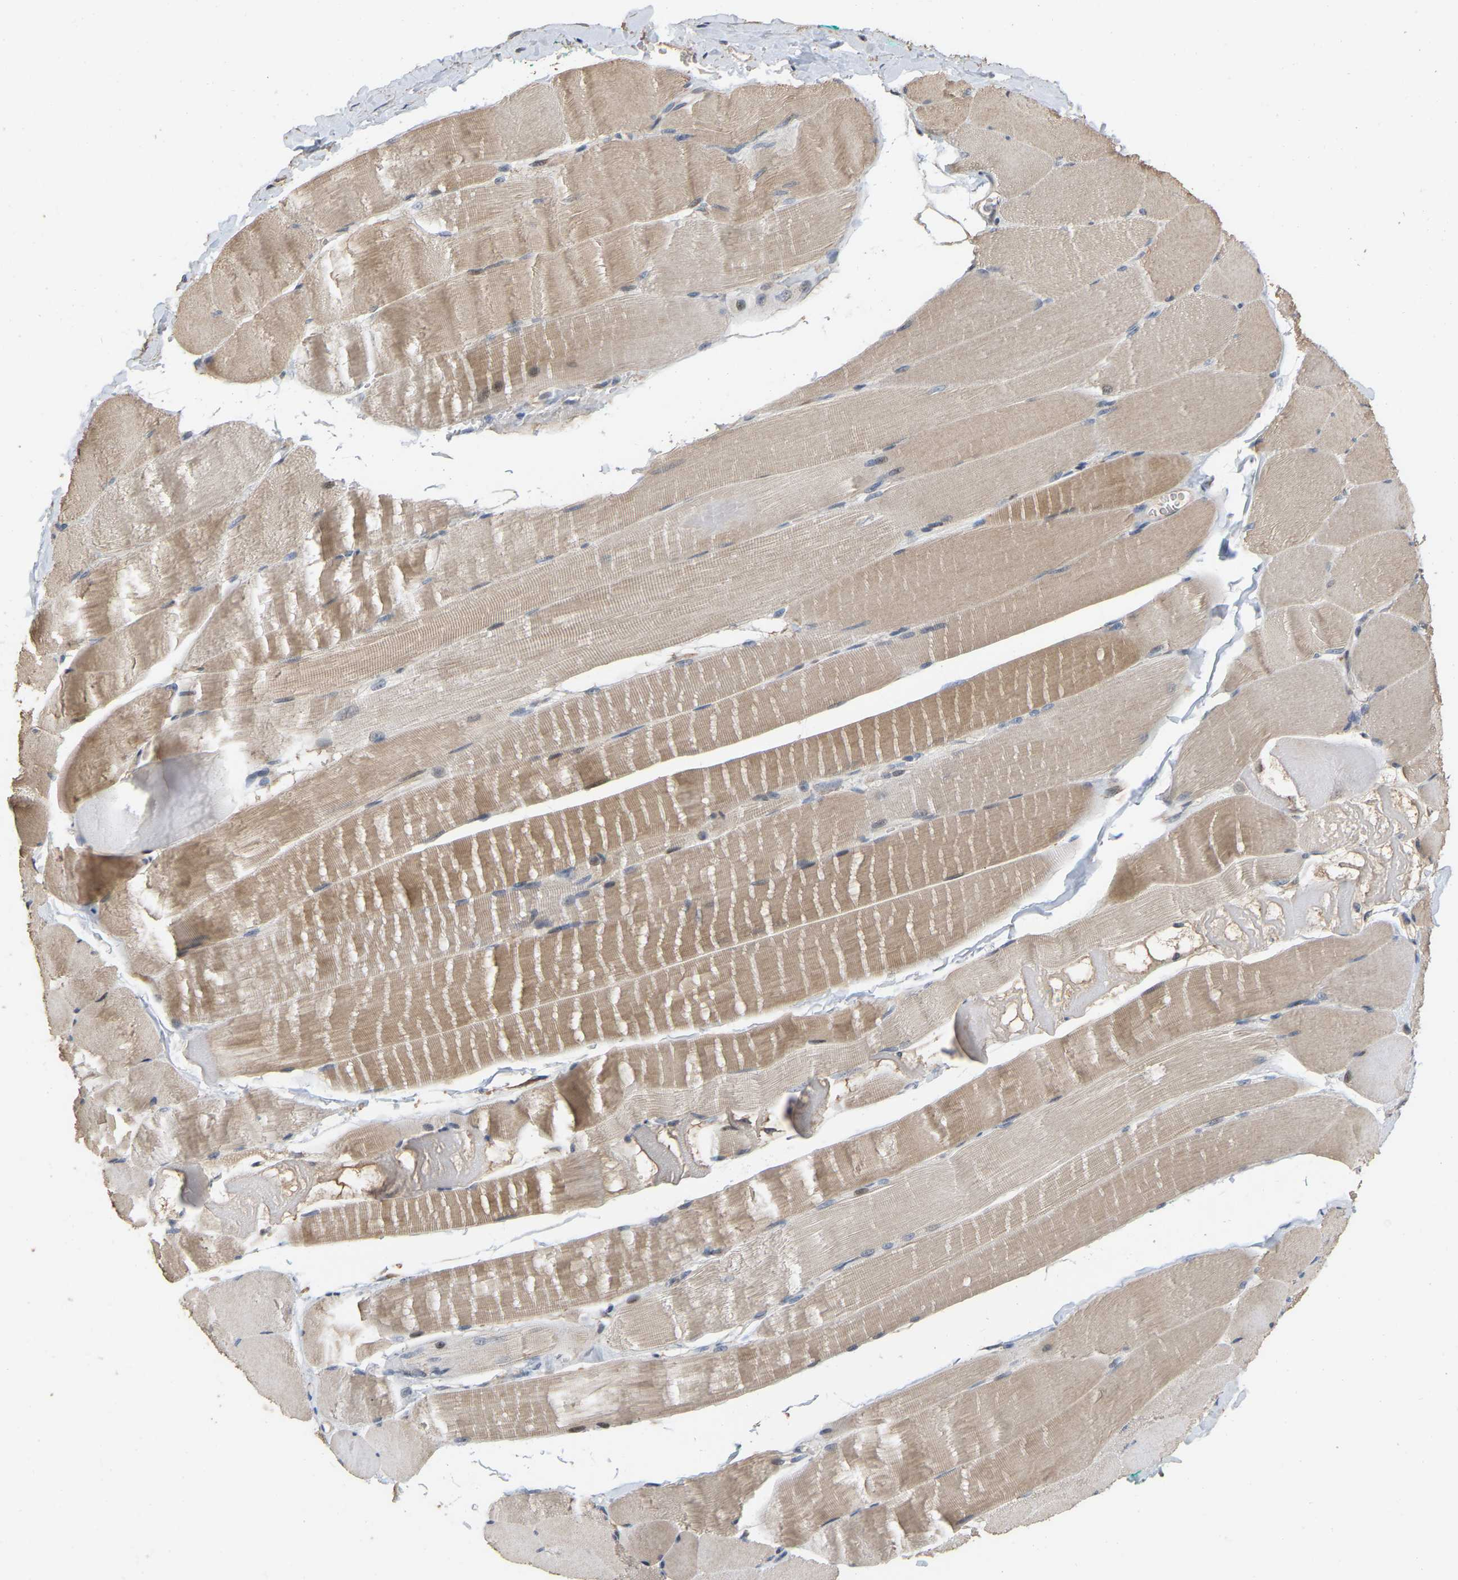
{"staining": {"intensity": "weak", "quantity": ">75%", "location": "cytoplasmic/membranous"}, "tissue": "skeletal muscle", "cell_type": "Myocytes", "image_type": "normal", "snomed": [{"axis": "morphology", "description": "Normal tissue, NOS"}, {"axis": "morphology", "description": "Squamous cell carcinoma, NOS"}, {"axis": "topography", "description": "Skeletal muscle"}], "caption": "IHC (DAB) staining of normal skeletal muscle demonstrates weak cytoplasmic/membranous protein expression in about >75% of myocytes. Nuclei are stained in blue.", "gene": "NCS1", "patient": {"sex": "male", "age": 51}}